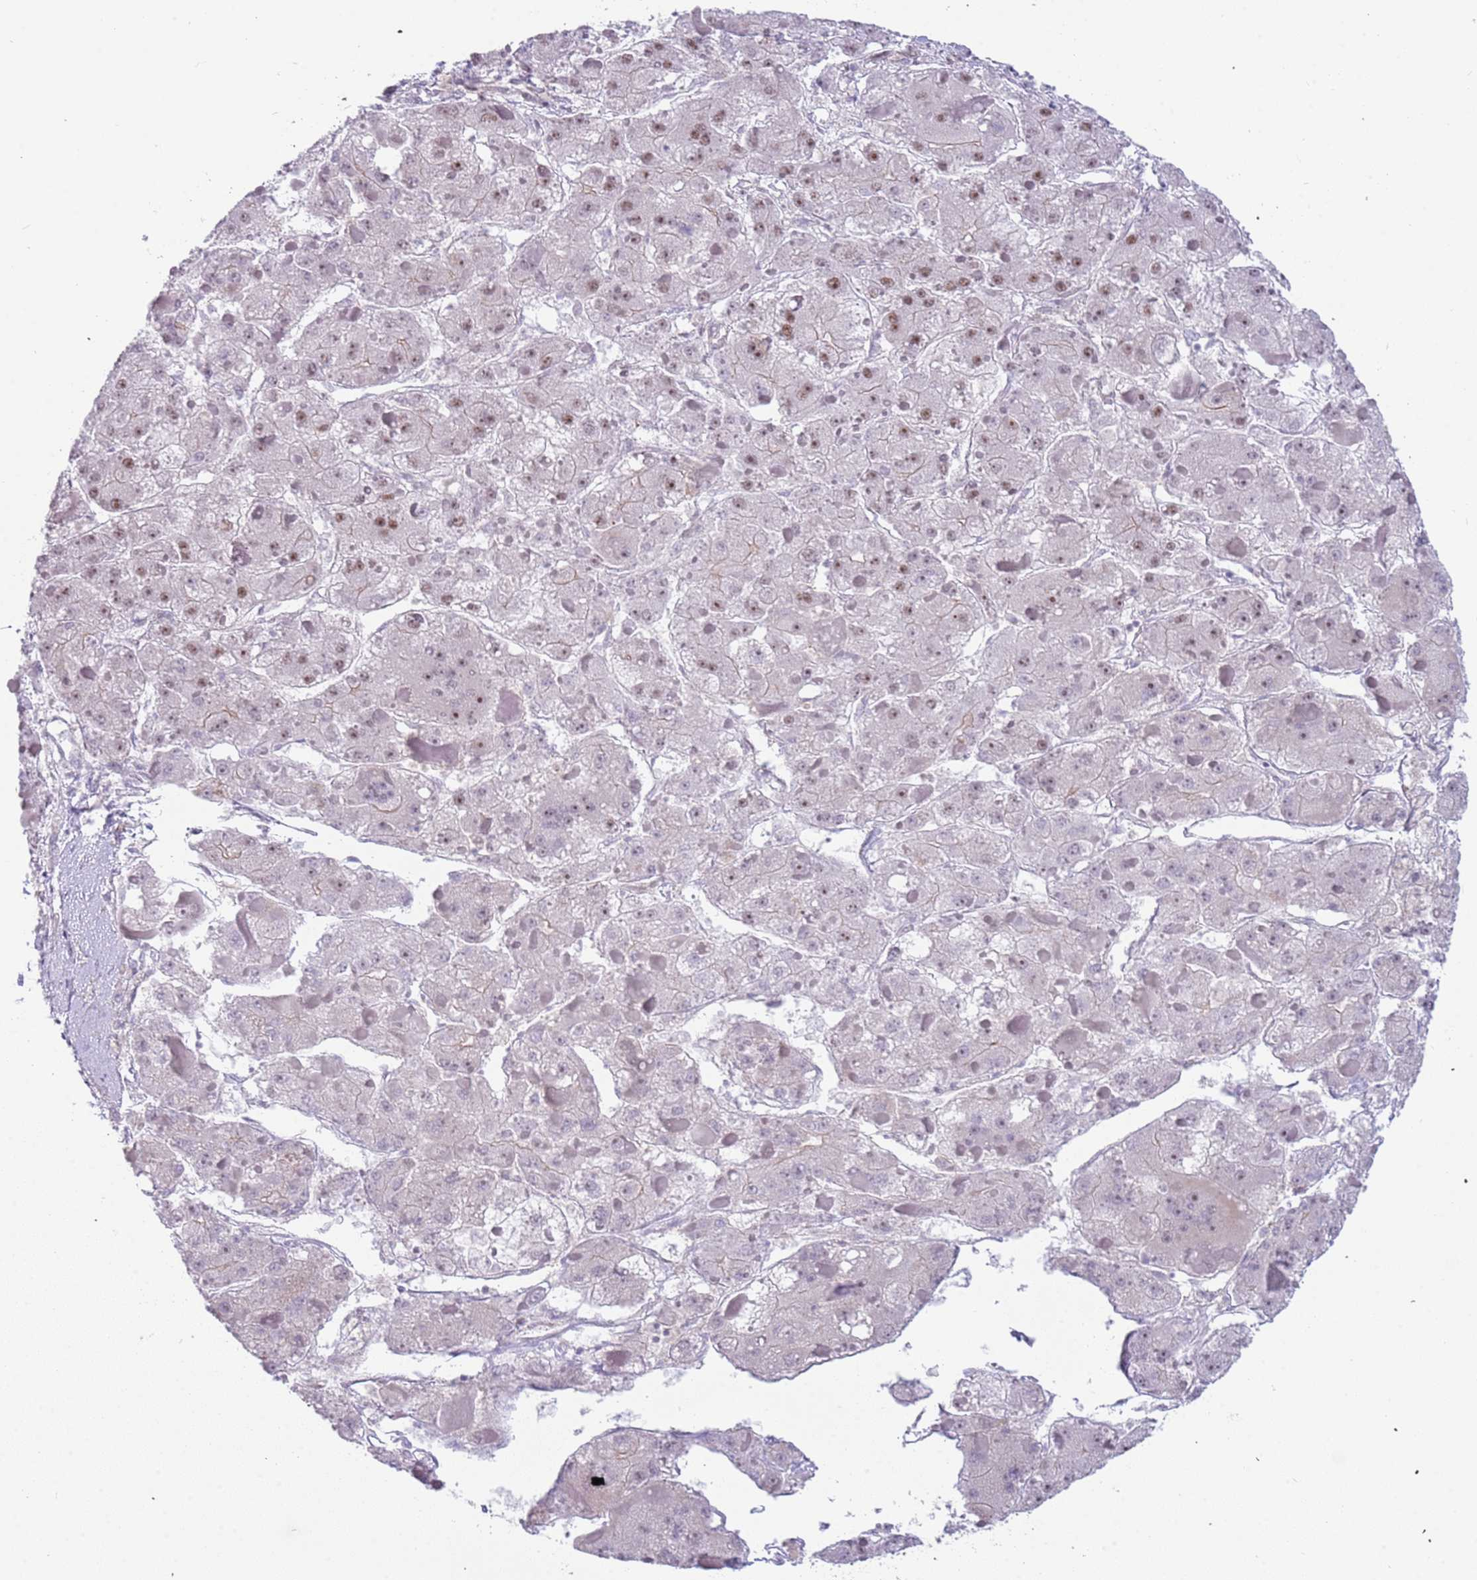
{"staining": {"intensity": "moderate", "quantity": "25%-75%", "location": "nuclear"}, "tissue": "liver cancer", "cell_type": "Tumor cells", "image_type": "cancer", "snomed": [{"axis": "morphology", "description": "Carcinoma, Hepatocellular, NOS"}, {"axis": "topography", "description": "Liver"}], "caption": "Moderate nuclear positivity is seen in about 25%-75% of tumor cells in liver hepatocellular carcinoma.", "gene": "LRMDA", "patient": {"sex": "female", "age": 73}}